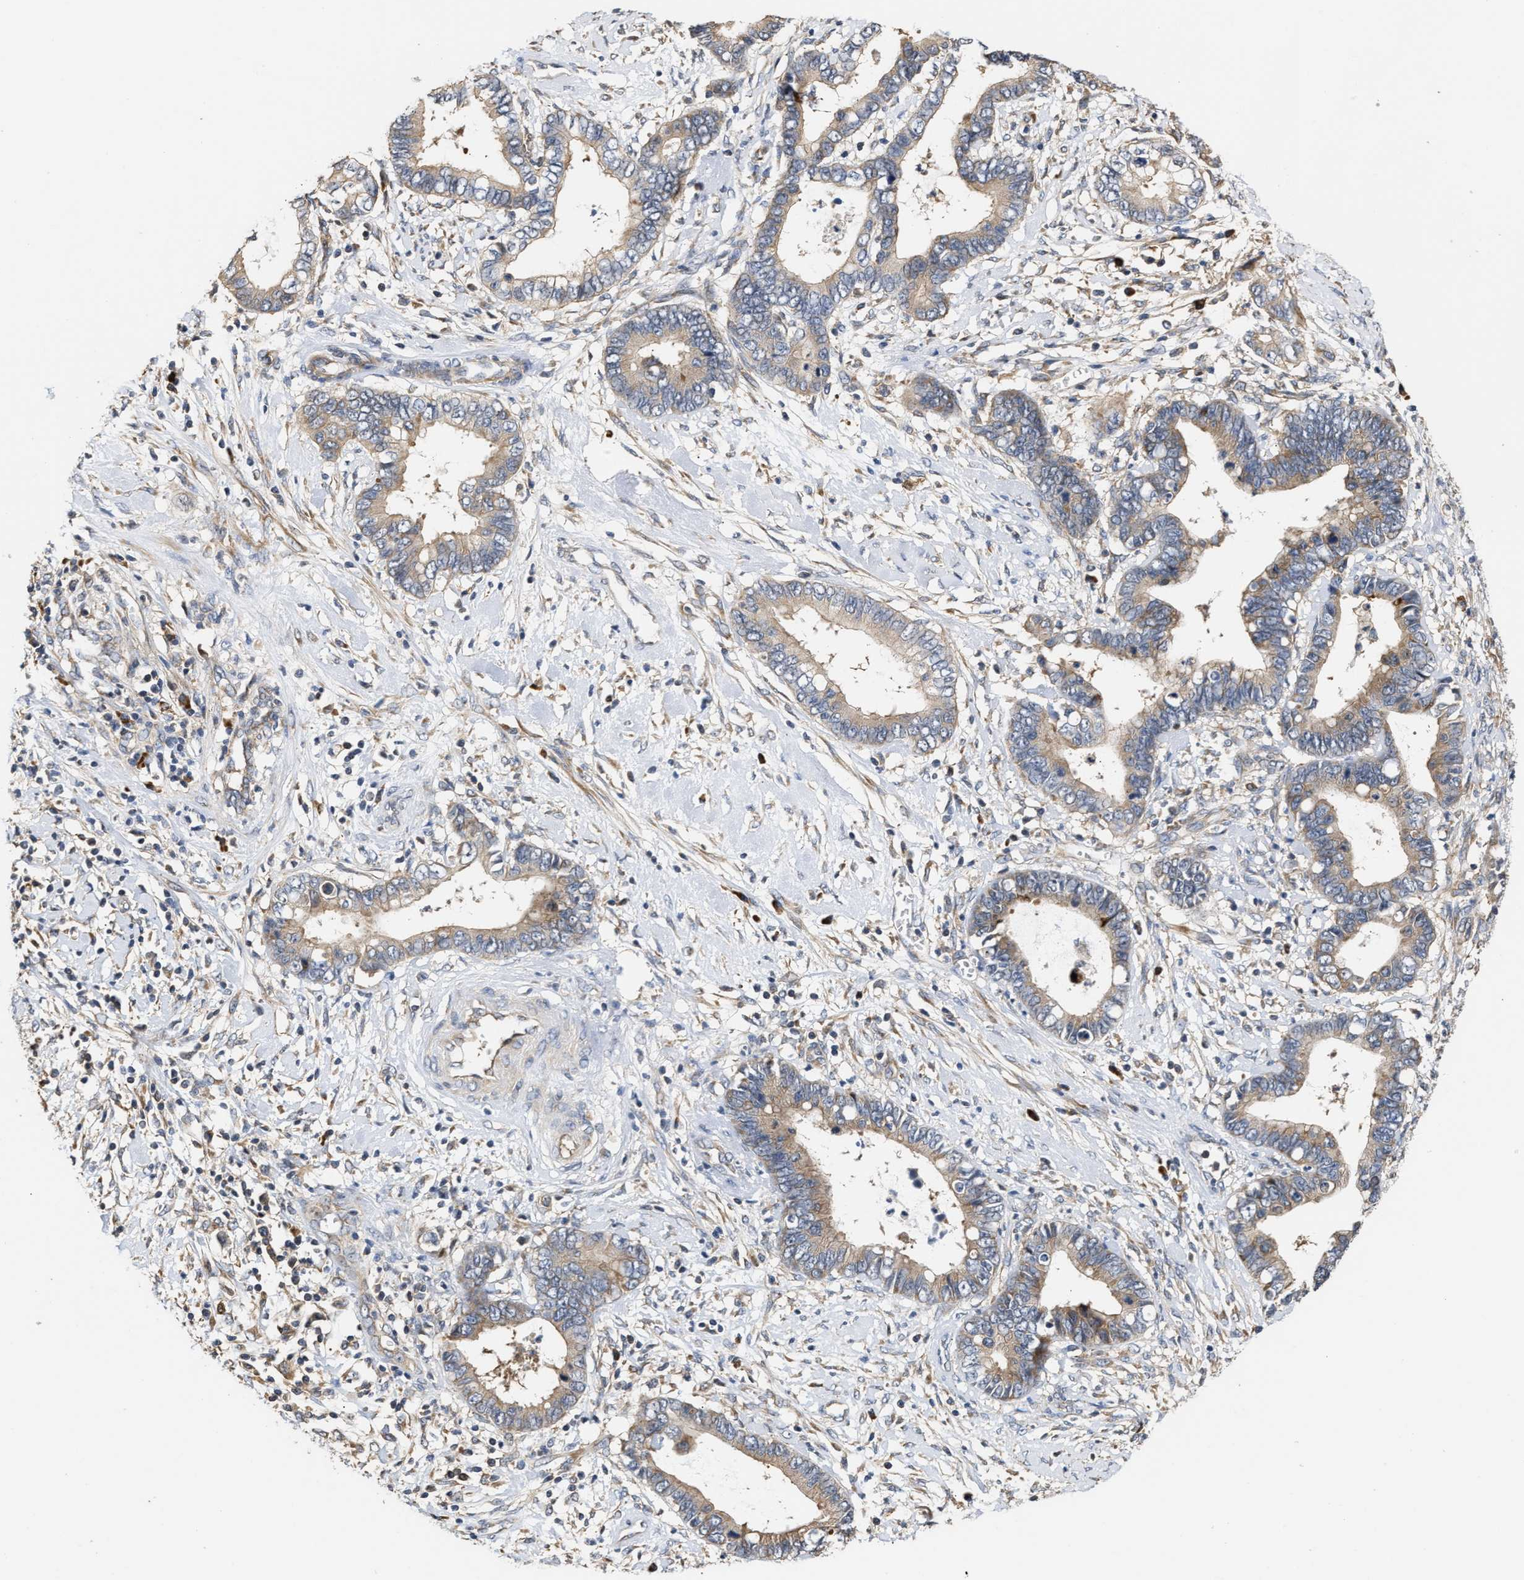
{"staining": {"intensity": "weak", "quantity": ">75%", "location": "cytoplasmic/membranous"}, "tissue": "cervical cancer", "cell_type": "Tumor cells", "image_type": "cancer", "snomed": [{"axis": "morphology", "description": "Adenocarcinoma, NOS"}, {"axis": "topography", "description": "Cervix"}], "caption": "A histopathology image showing weak cytoplasmic/membranous staining in about >75% of tumor cells in cervical adenocarcinoma, as visualized by brown immunohistochemical staining.", "gene": "CLIP2", "patient": {"sex": "female", "age": 44}}